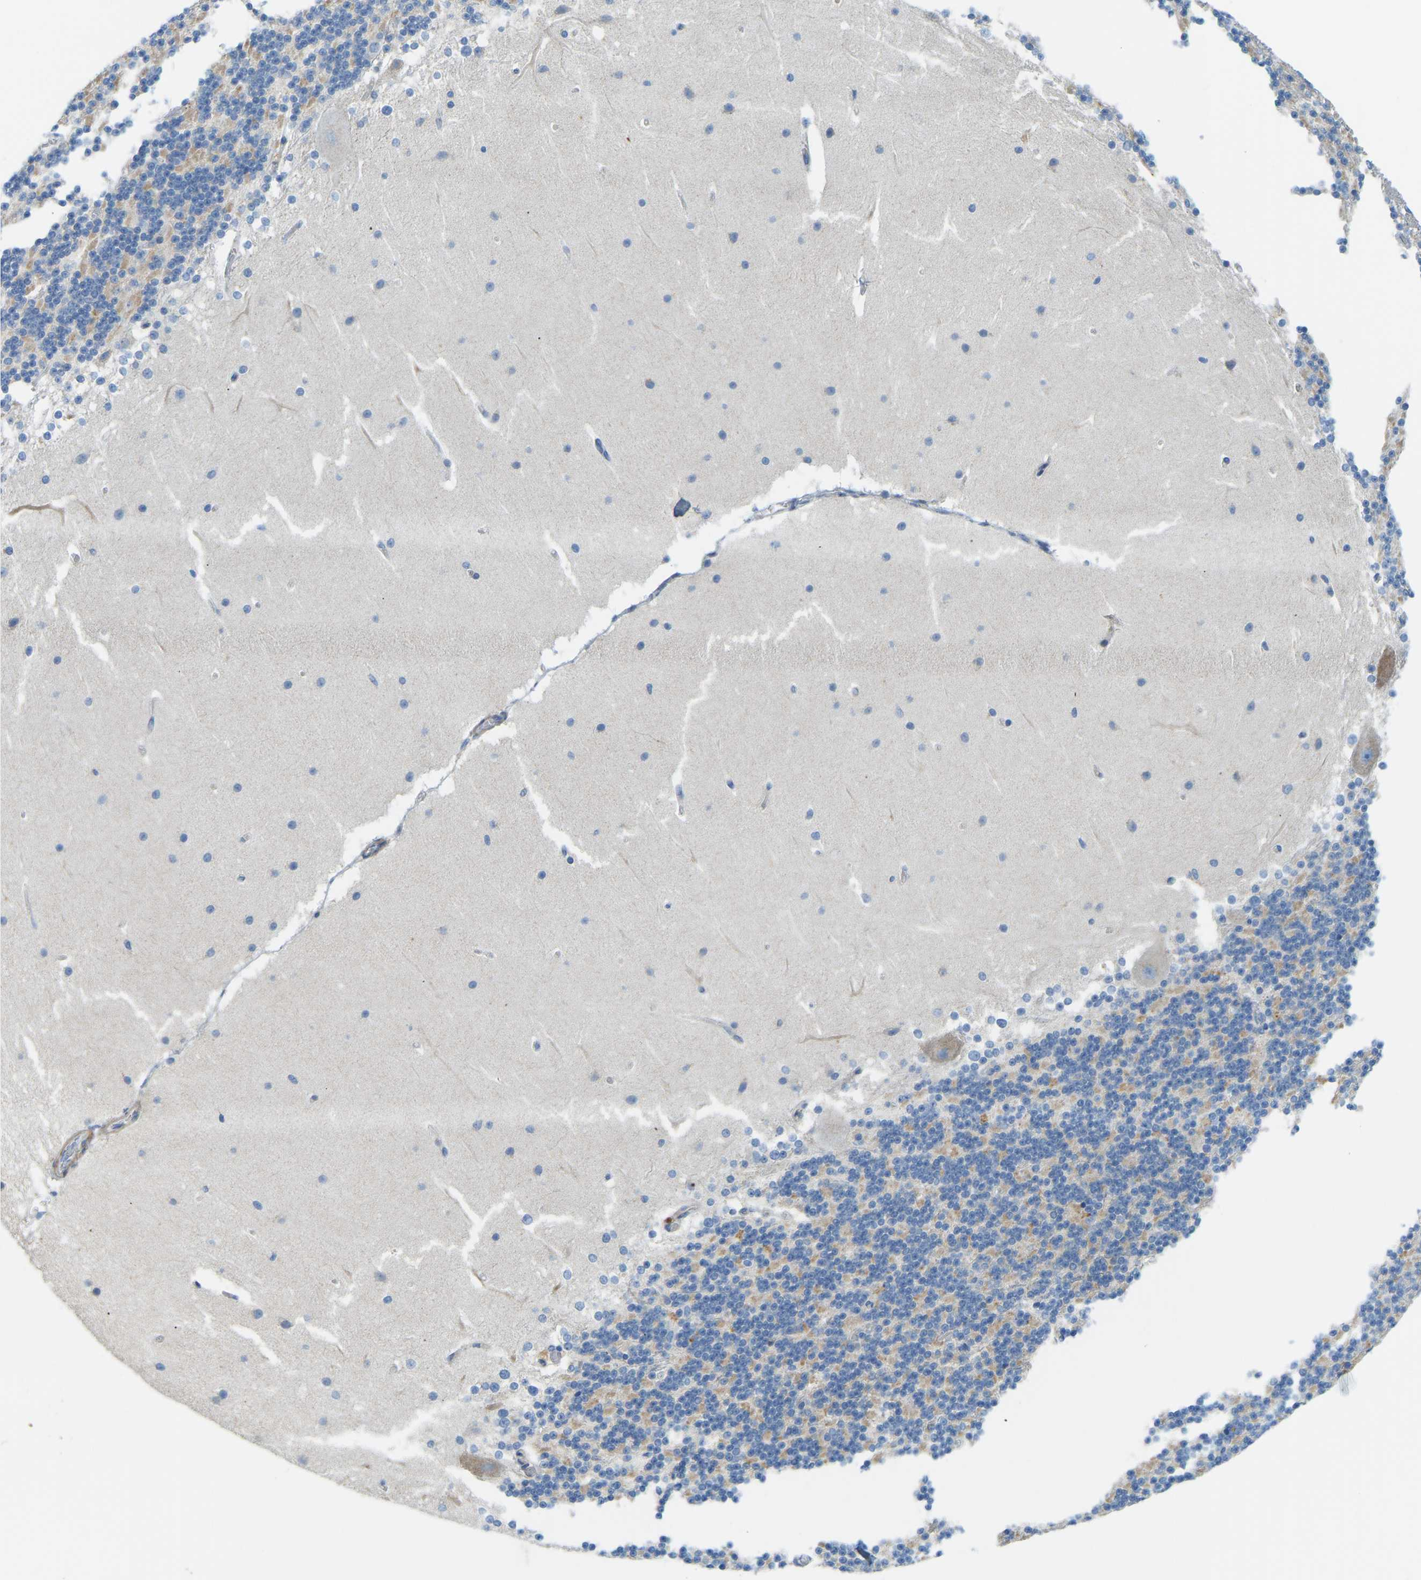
{"staining": {"intensity": "weak", "quantity": "<25%", "location": "cytoplasmic/membranous"}, "tissue": "cerebellum", "cell_type": "Cells in granular layer", "image_type": "normal", "snomed": [{"axis": "morphology", "description": "Normal tissue, NOS"}, {"axis": "topography", "description": "Cerebellum"}], "caption": "Micrograph shows no protein staining in cells in granular layer of benign cerebellum.", "gene": "GDA", "patient": {"sex": "female", "age": 19}}